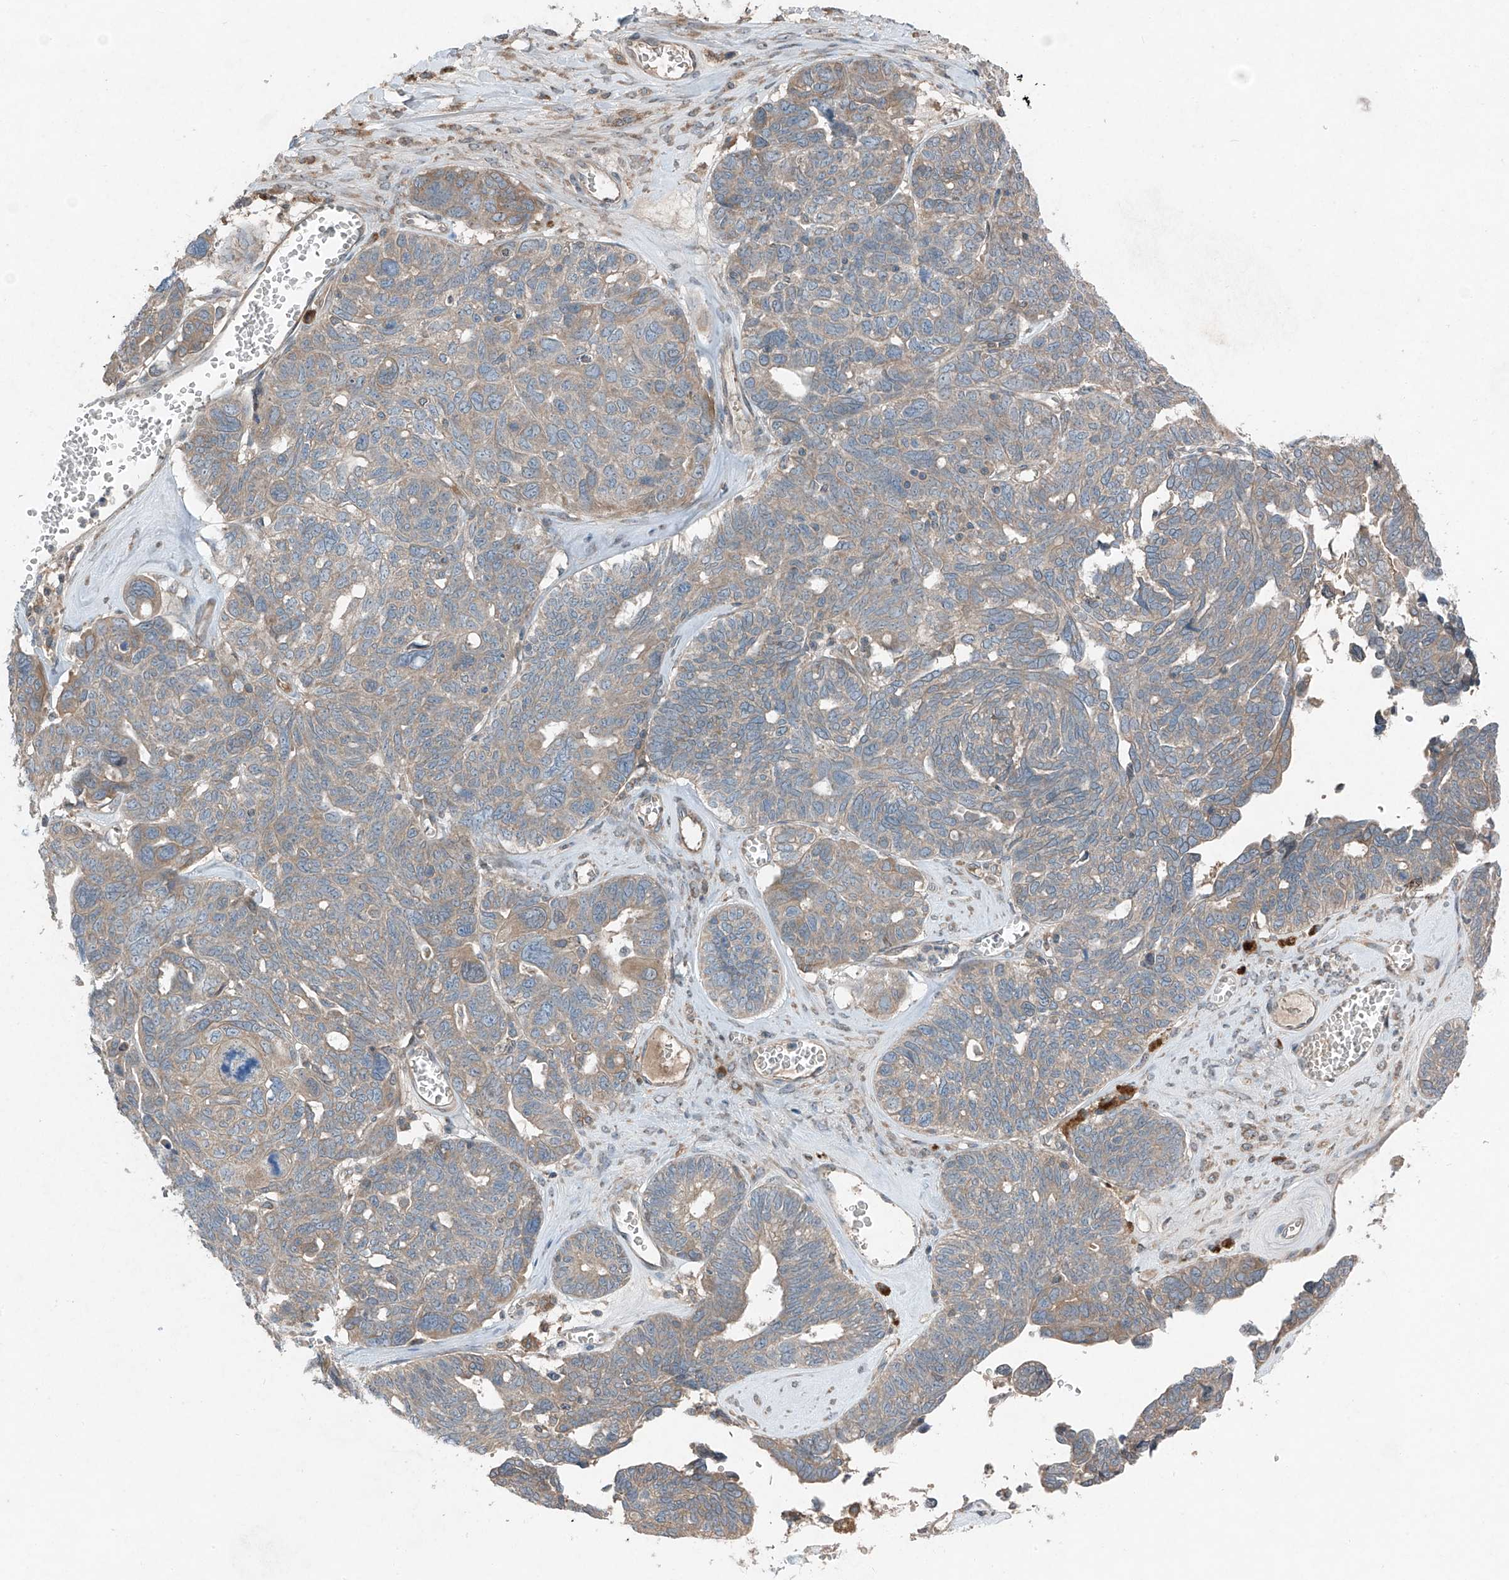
{"staining": {"intensity": "weak", "quantity": ">75%", "location": "cytoplasmic/membranous"}, "tissue": "ovarian cancer", "cell_type": "Tumor cells", "image_type": "cancer", "snomed": [{"axis": "morphology", "description": "Cystadenocarcinoma, serous, NOS"}, {"axis": "topography", "description": "Ovary"}], "caption": "Human ovarian cancer stained with a brown dye demonstrates weak cytoplasmic/membranous positive positivity in approximately >75% of tumor cells.", "gene": "FOXRED2", "patient": {"sex": "female", "age": 79}}